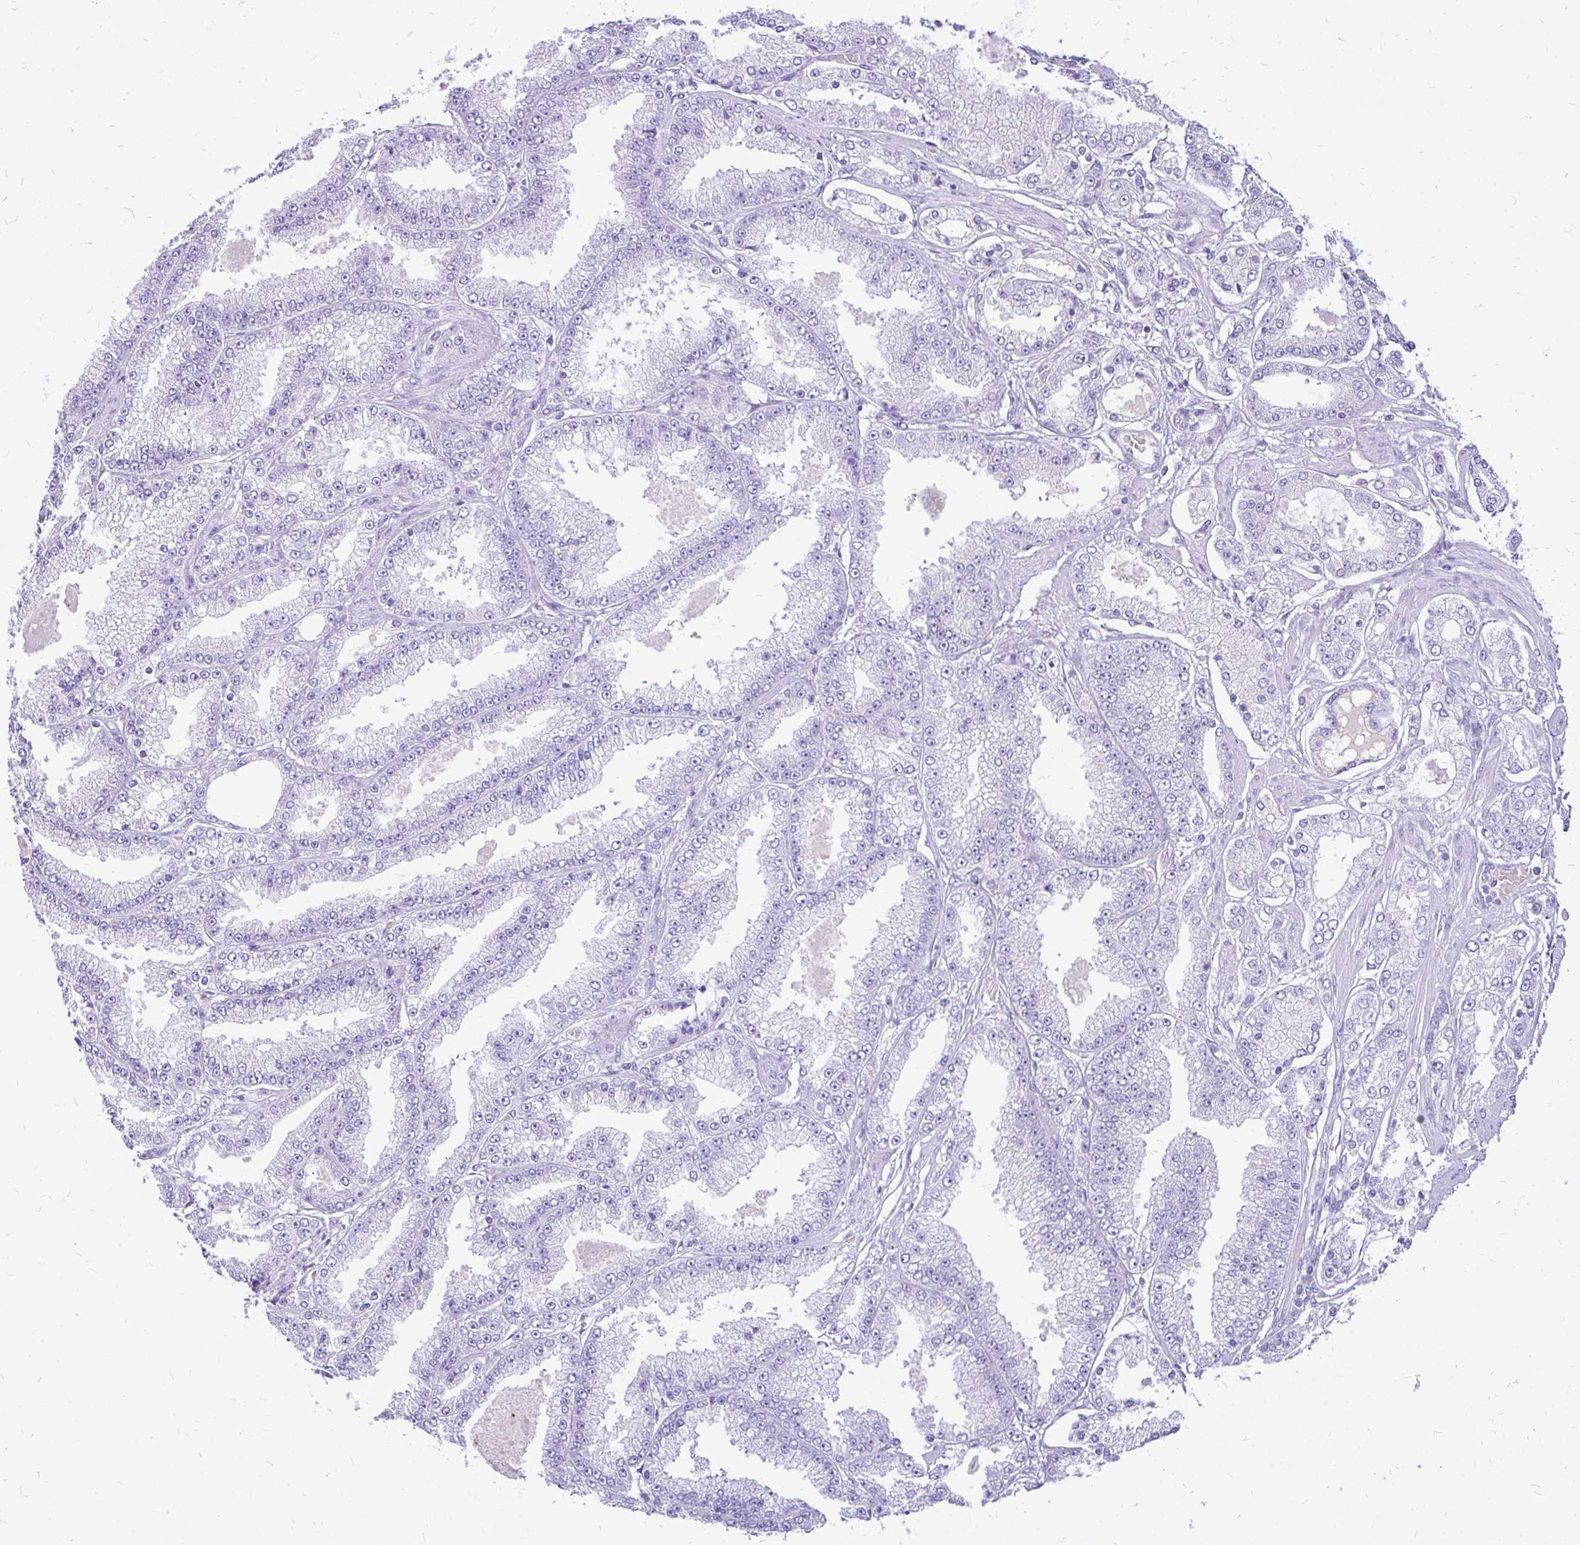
{"staining": {"intensity": "negative", "quantity": "none", "location": "none"}, "tissue": "prostate cancer", "cell_type": "Tumor cells", "image_type": "cancer", "snomed": [{"axis": "morphology", "description": "Adenocarcinoma, High grade"}, {"axis": "topography", "description": "Prostate"}], "caption": "Histopathology image shows no protein positivity in tumor cells of high-grade adenocarcinoma (prostate) tissue.", "gene": "MAP1LC3A", "patient": {"sex": "male", "age": 68}}